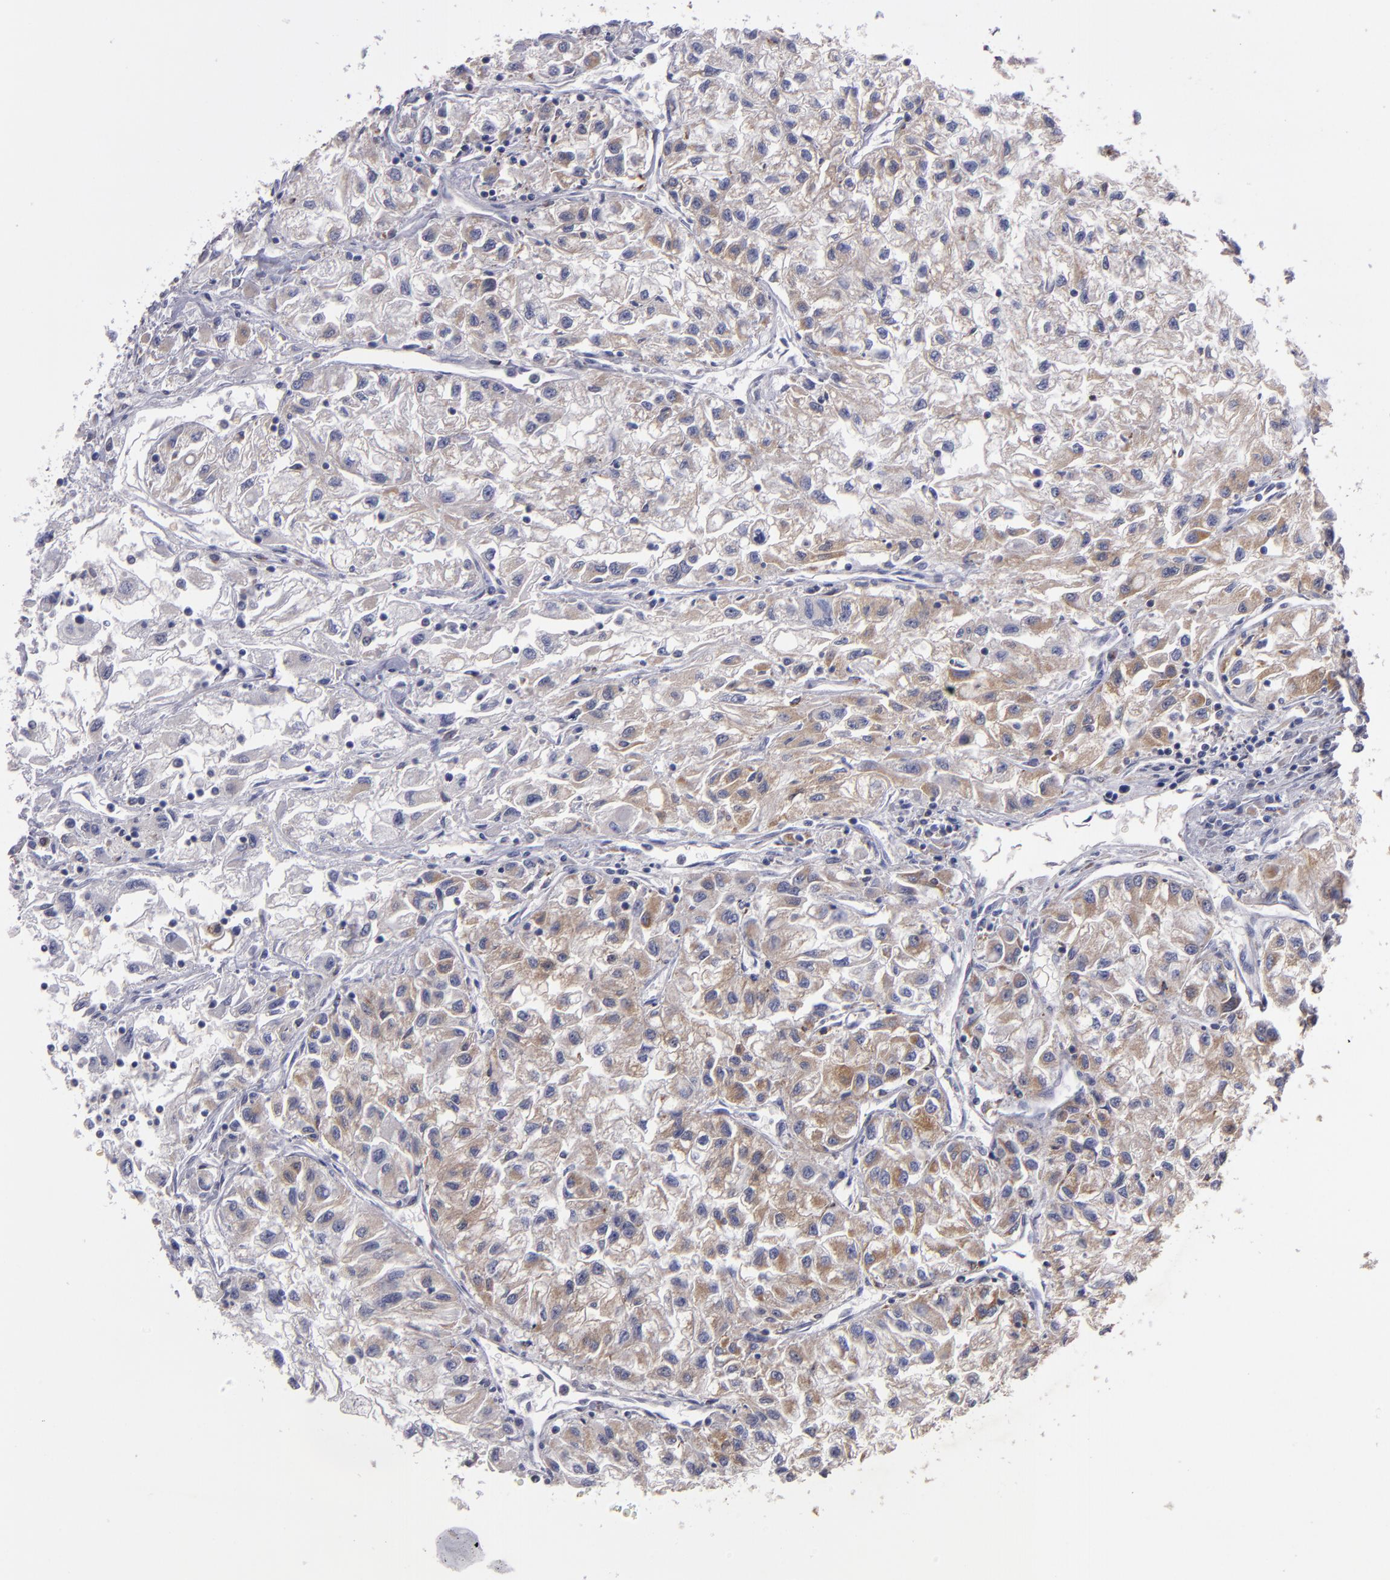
{"staining": {"intensity": "weak", "quantity": ">75%", "location": "cytoplasmic/membranous"}, "tissue": "renal cancer", "cell_type": "Tumor cells", "image_type": "cancer", "snomed": [{"axis": "morphology", "description": "Adenocarcinoma, NOS"}, {"axis": "topography", "description": "Kidney"}], "caption": "Protein expression analysis of human renal cancer reveals weak cytoplasmic/membranous staining in about >75% of tumor cells. (Brightfield microscopy of DAB IHC at high magnification).", "gene": "CLTA", "patient": {"sex": "male", "age": 59}}